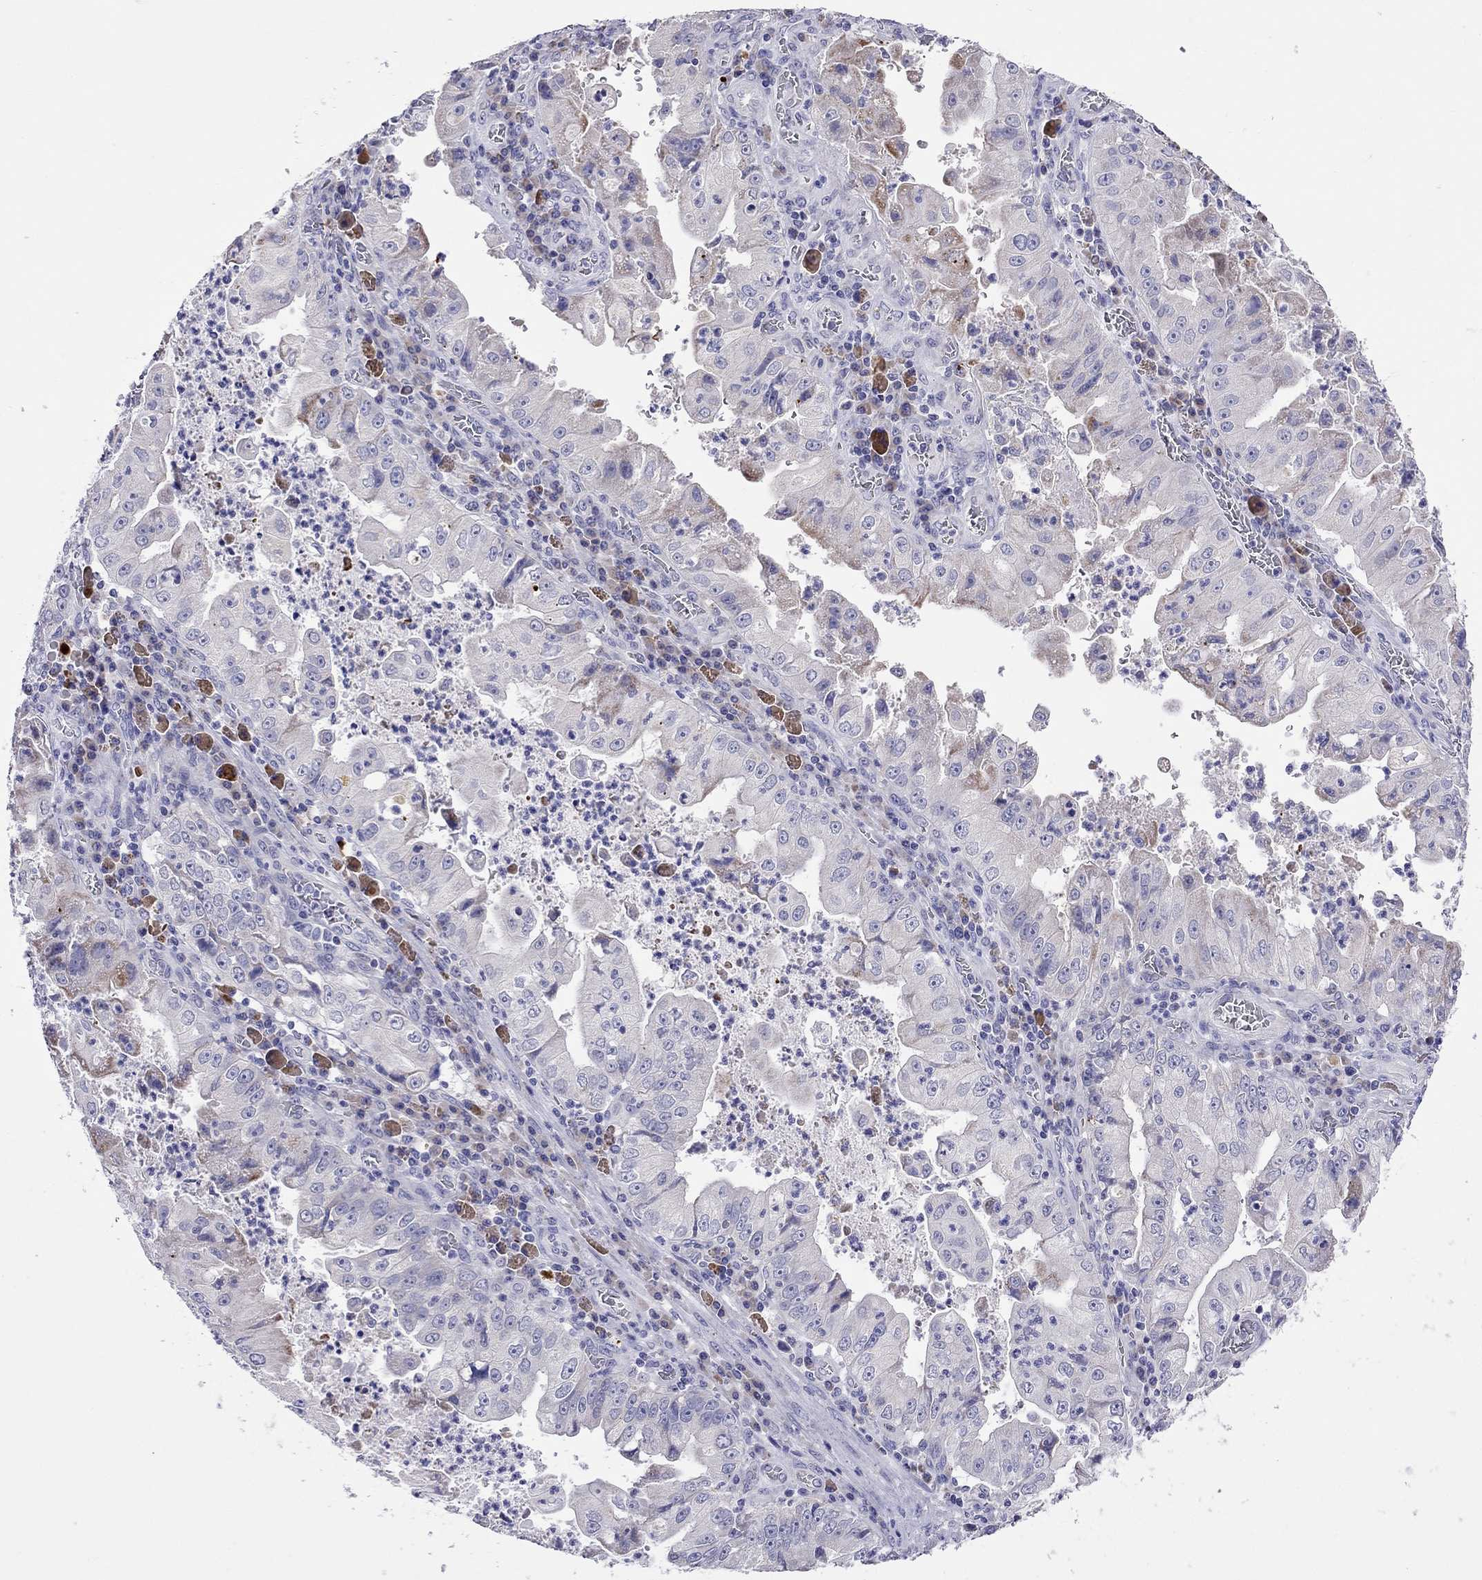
{"staining": {"intensity": "negative", "quantity": "none", "location": "none"}, "tissue": "stomach cancer", "cell_type": "Tumor cells", "image_type": "cancer", "snomed": [{"axis": "morphology", "description": "Adenocarcinoma, NOS"}, {"axis": "topography", "description": "Stomach"}], "caption": "High magnification brightfield microscopy of stomach adenocarcinoma stained with DAB (3,3'-diaminobenzidine) (brown) and counterstained with hematoxylin (blue): tumor cells show no significant positivity.", "gene": "COL9A1", "patient": {"sex": "male", "age": 76}}